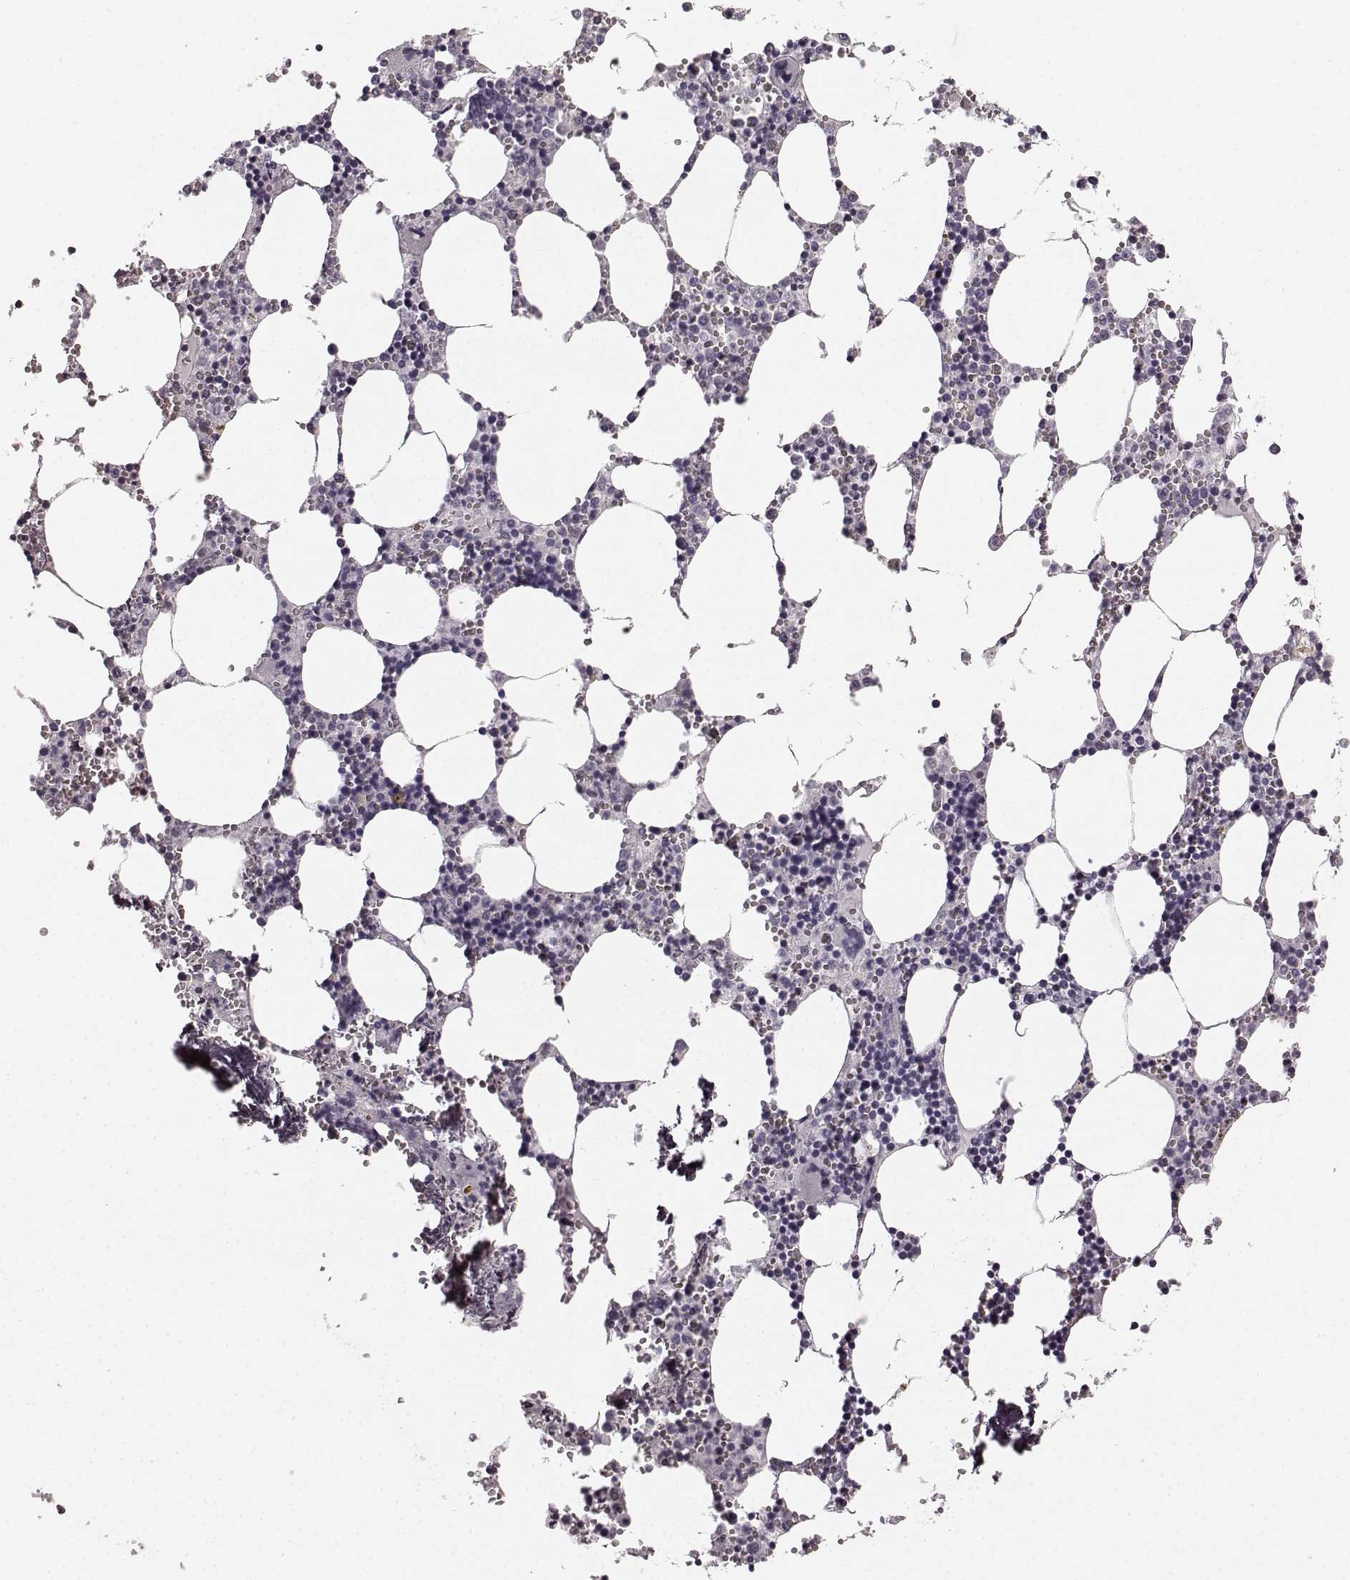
{"staining": {"intensity": "negative", "quantity": "none", "location": "none"}, "tissue": "bone marrow", "cell_type": "Hematopoietic cells", "image_type": "normal", "snomed": [{"axis": "morphology", "description": "Normal tissue, NOS"}, {"axis": "topography", "description": "Bone marrow"}], "caption": "There is no significant expression in hematopoietic cells of bone marrow. The staining is performed using DAB (3,3'-diaminobenzidine) brown chromogen with nuclei counter-stained in using hematoxylin.", "gene": "TMPRSS15", "patient": {"sex": "male", "age": 54}}